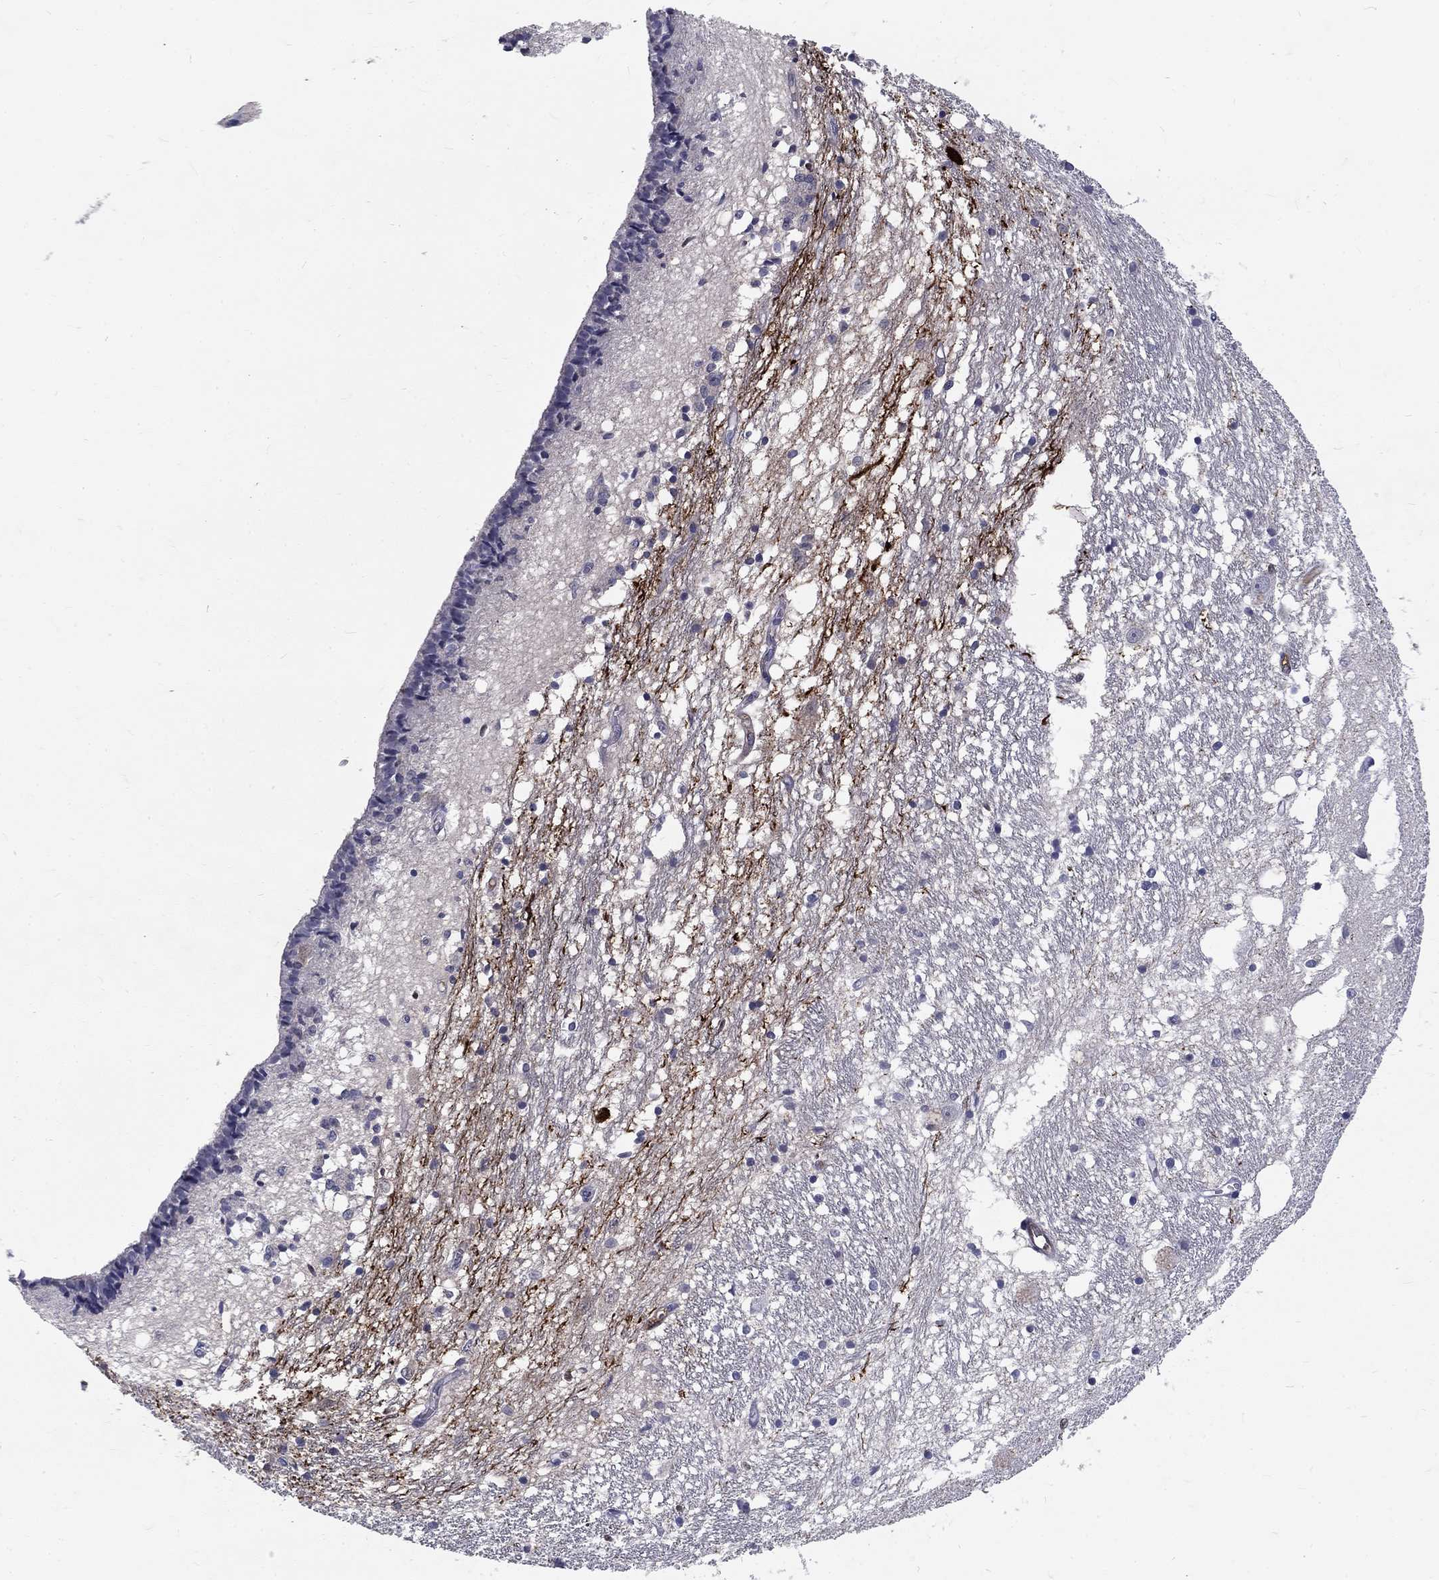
{"staining": {"intensity": "strong", "quantity": "<25%", "location": "nuclear"}, "tissue": "caudate", "cell_type": "Glial cells", "image_type": "normal", "snomed": [{"axis": "morphology", "description": "Normal tissue, NOS"}, {"axis": "topography", "description": "Lateral ventricle wall"}], "caption": "Immunohistochemistry (DAB) staining of normal caudate displays strong nuclear protein expression in about <25% of glial cells.", "gene": "NOS1", "patient": {"sex": "female", "age": 71}}